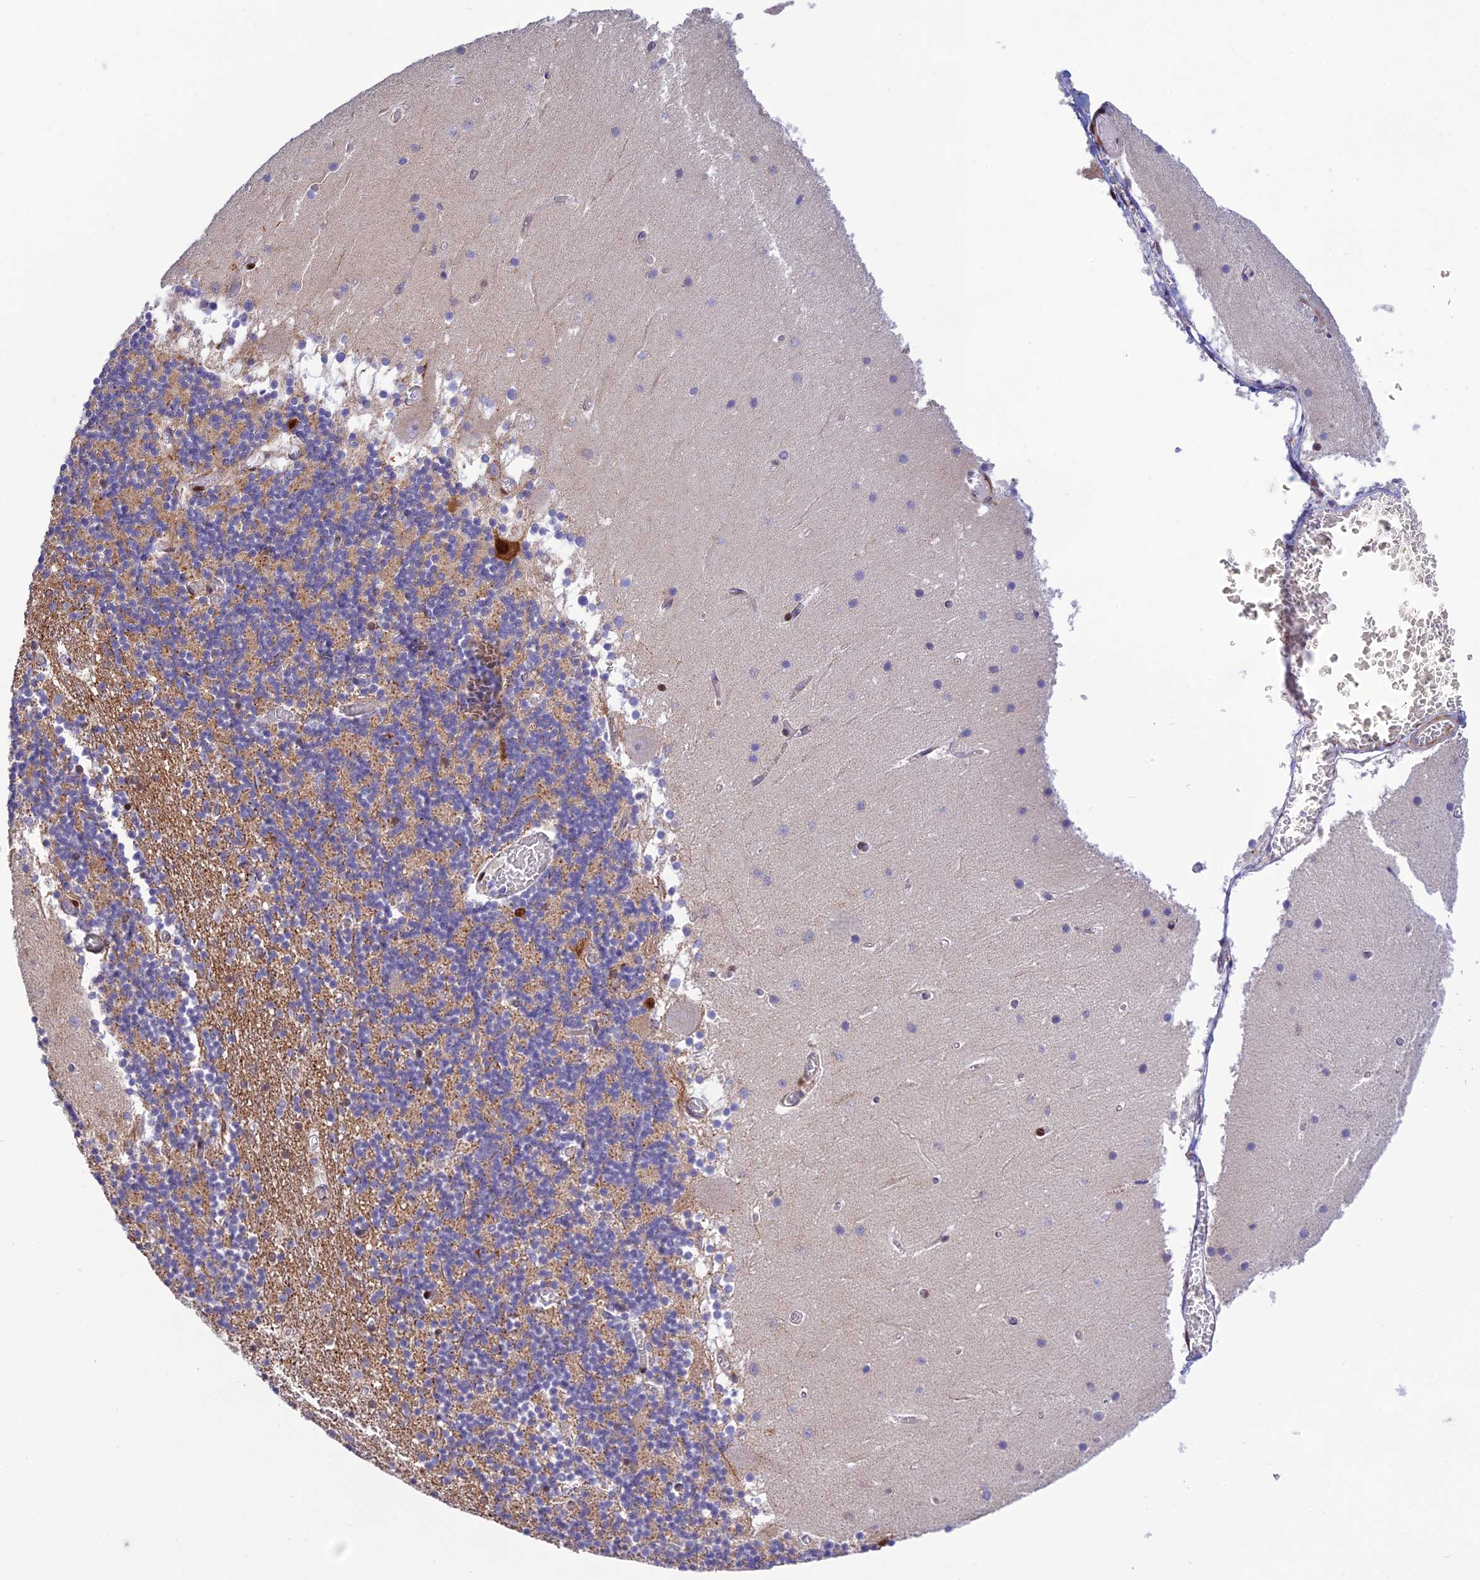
{"staining": {"intensity": "moderate", "quantity": "25%-75%", "location": "cytoplasmic/membranous,nuclear"}, "tissue": "cerebellum", "cell_type": "Cells in granular layer", "image_type": "normal", "snomed": [{"axis": "morphology", "description": "Normal tissue, NOS"}, {"axis": "topography", "description": "Cerebellum"}], "caption": "Immunohistochemistry (IHC) of benign cerebellum exhibits medium levels of moderate cytoplasmic/membranous,nuclear staining in about 25%-75% of cells in granular layer.", "gene": "WDR55", "patient": {"sex": "female", "age": 28}}